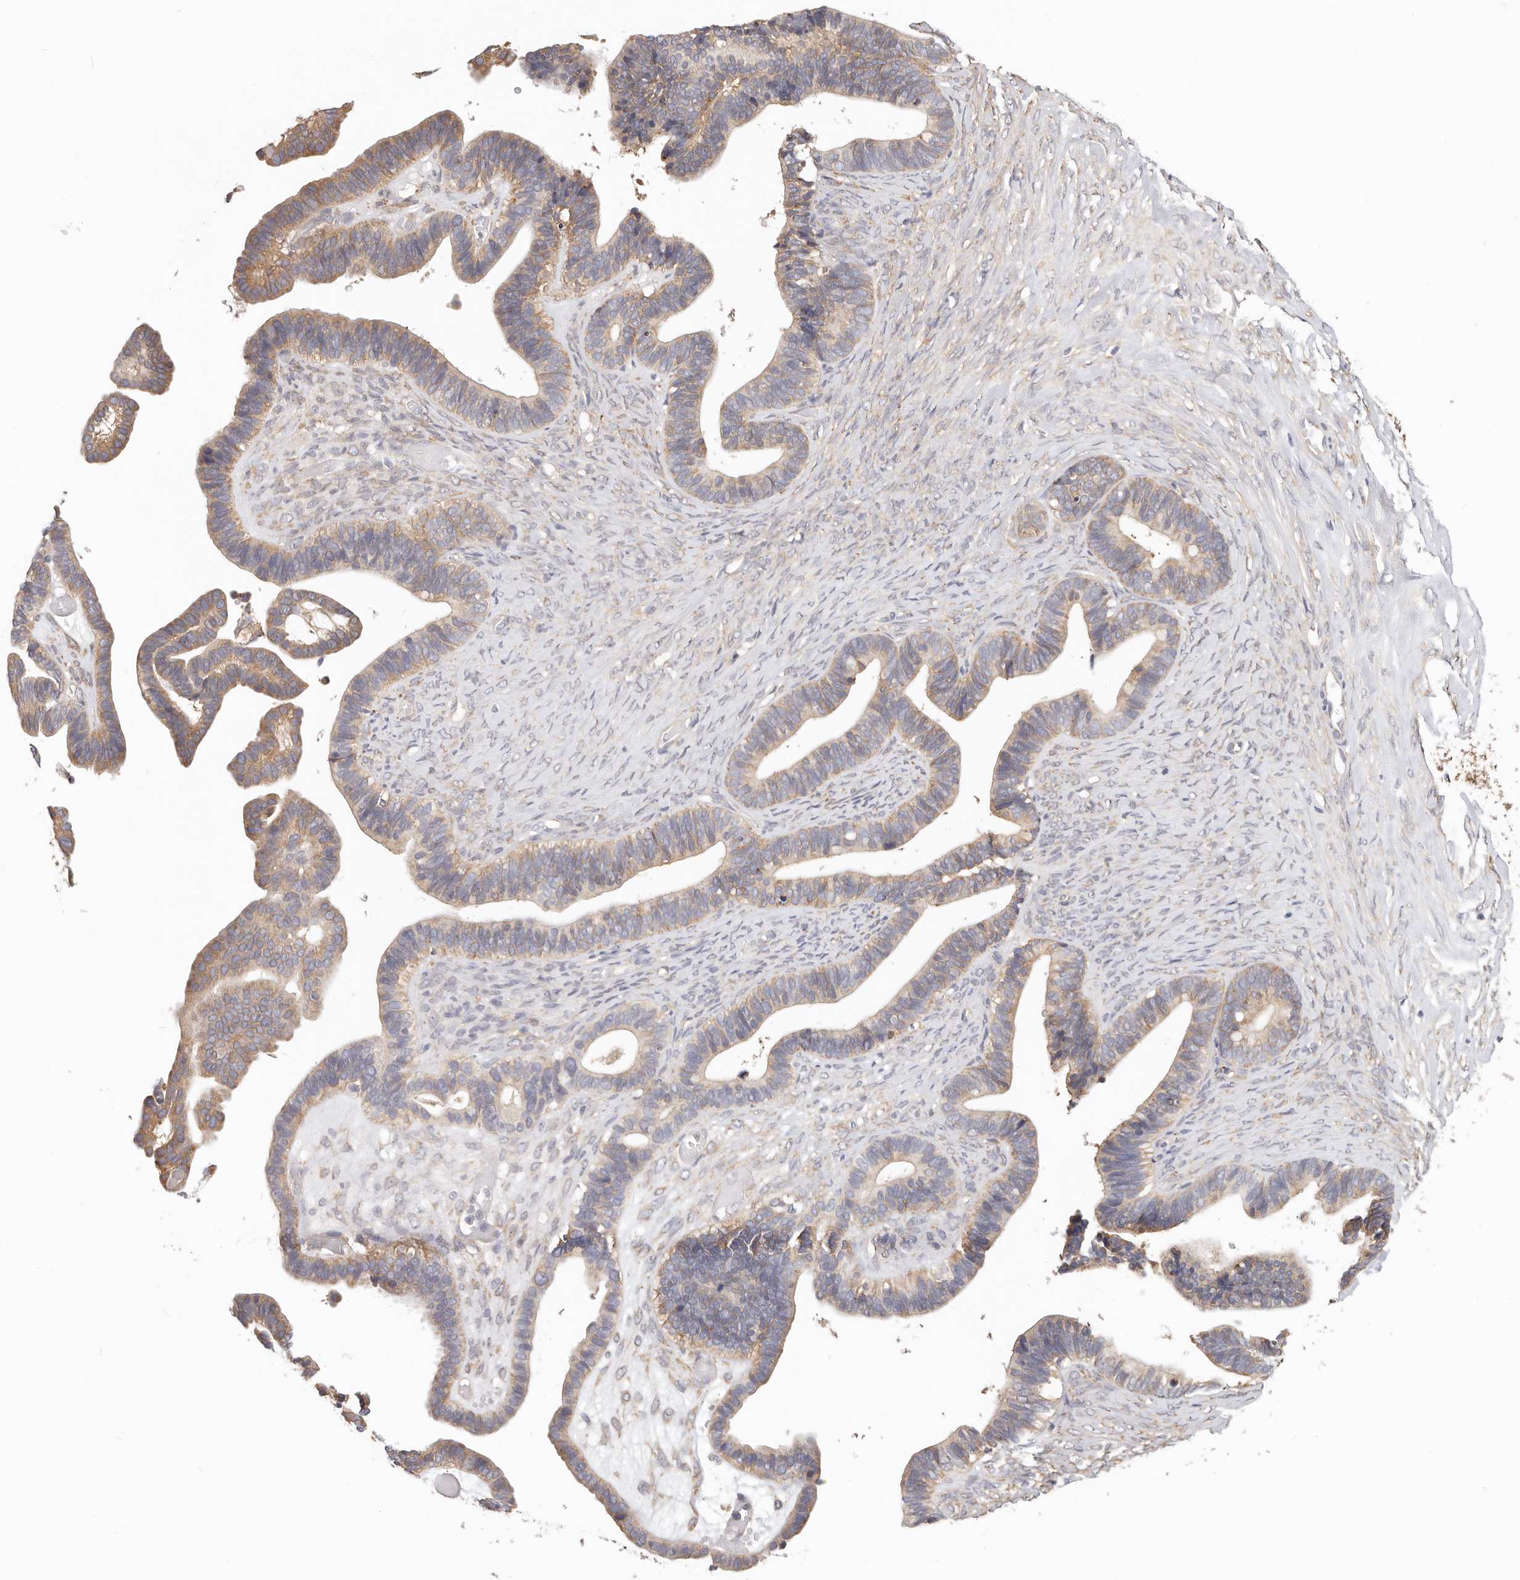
{"staining": {"intensity": "moderate", "quantity": ">75%", "location": "cytoplasmic/membranous"}, "tissue": "ovarian cancer", "cell_type": "Tumor cells", "image_type": "cancer", "snomed": [{"axis": "morphology", "description": "Cystadenocarcinoma, serous, NOS"}, {"axis": "topography", "description": "Ovary"}], "caption": "Human serous cystadenocarcinoma (ovarian) stained with a protein marker reveals moderate staining in tumor cells.", "gene": "AFDN", "patient": {"sex": "female", "age": 56}}